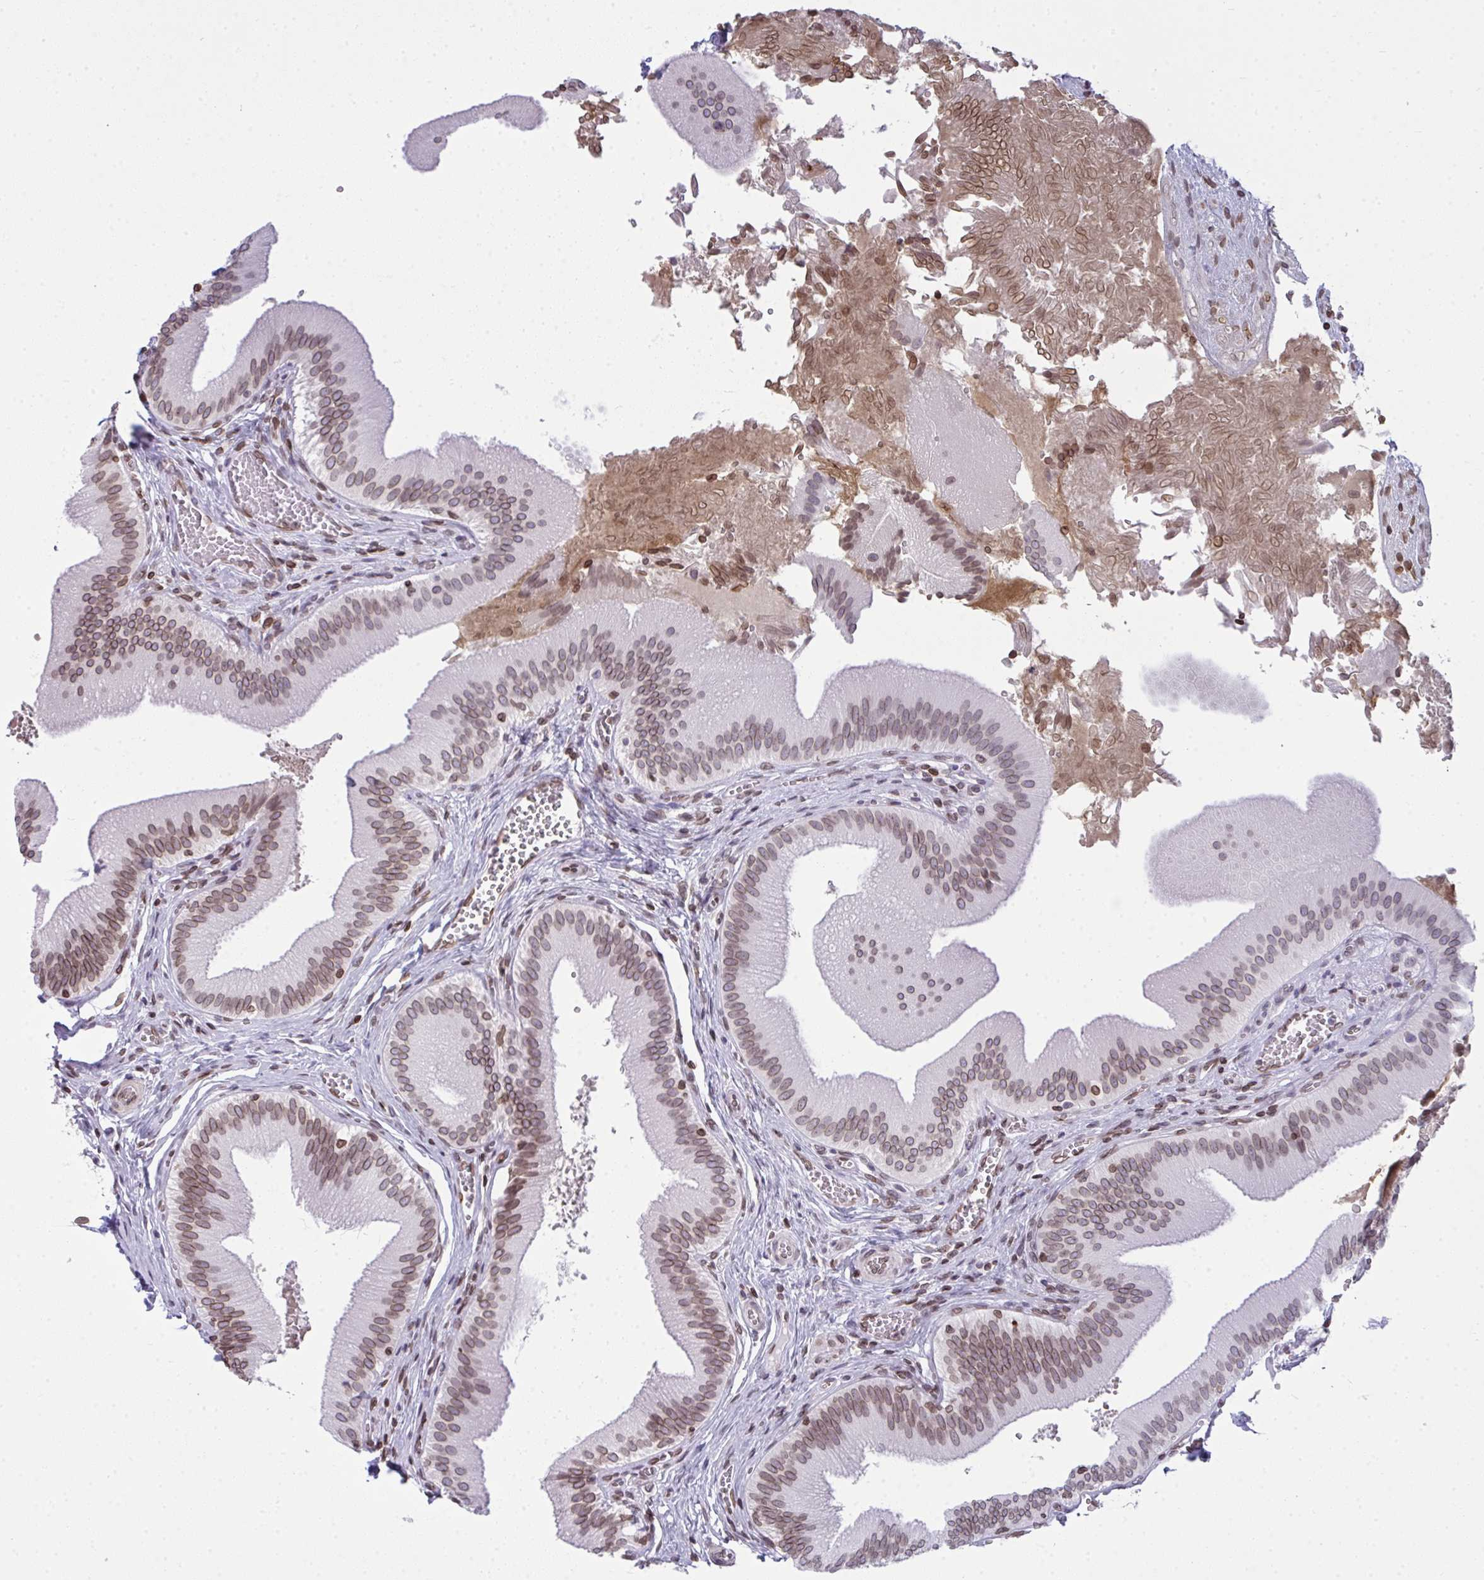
{"staining": {"intensity": "moderate", "quantity": ">75%", "location": "cytoplasmic/membranous,nuclear"}, "tissue": "gallbladder", "cell_type": "Glandular cells", "image_type": "normal", "snomed": [{"axis": "morphology", "description": "Normal tissue, NOS"}, {"axis": "topography", "description": "Gallbladder"}], "caption": "Glandular cells reveal medium levels of moderate cytoplasmic/membranous,nuclear staining in about >75% of cells in unremarkable human gallbladder. (Brightfield microscopy of DAB IHC at high magnification).", "gene": "LMNB2", "patient": {"sex": "male", "age": 17}}